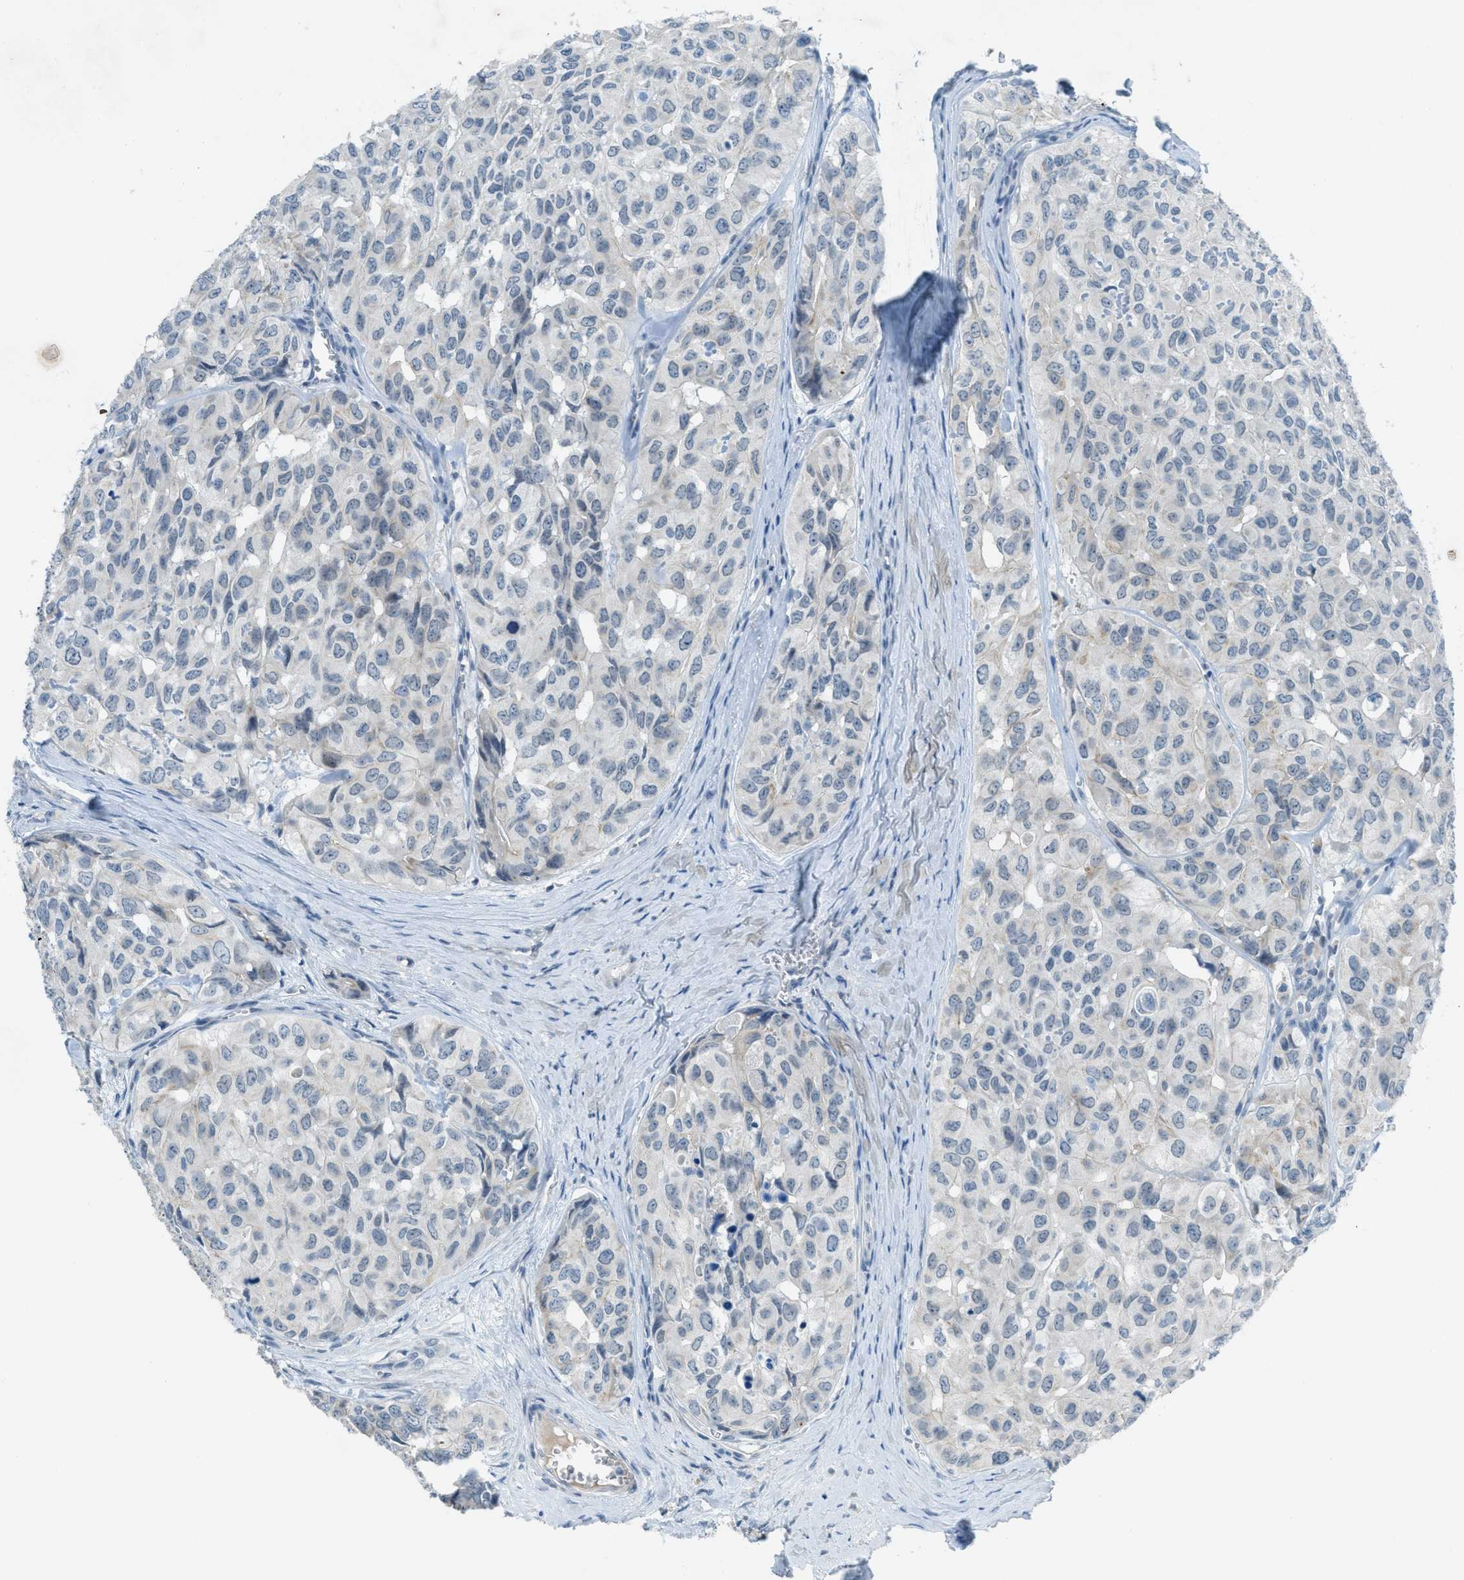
{"staining": {"intensity": "negative", "quantity": "none", "location": "none"}, "tissue": "head and neck cancer", "cell_type": "Tumor cells", "image_type": "cancer", "snomed": [{"axis": "morphology", "description": "Adenocarcinoma, NOS"}, {"axis": "topography", "description": "Salivary gland, NOS"}, {"axis": "topography", "description": "Head-Neck"}], "caption": "Tumor cells are negative for protein expression in human adenocarcinoma (head and neck). Nuclei are stained in blue.", "gene": "KLHL8", "patient": {"sex": "female", "age": 76}}